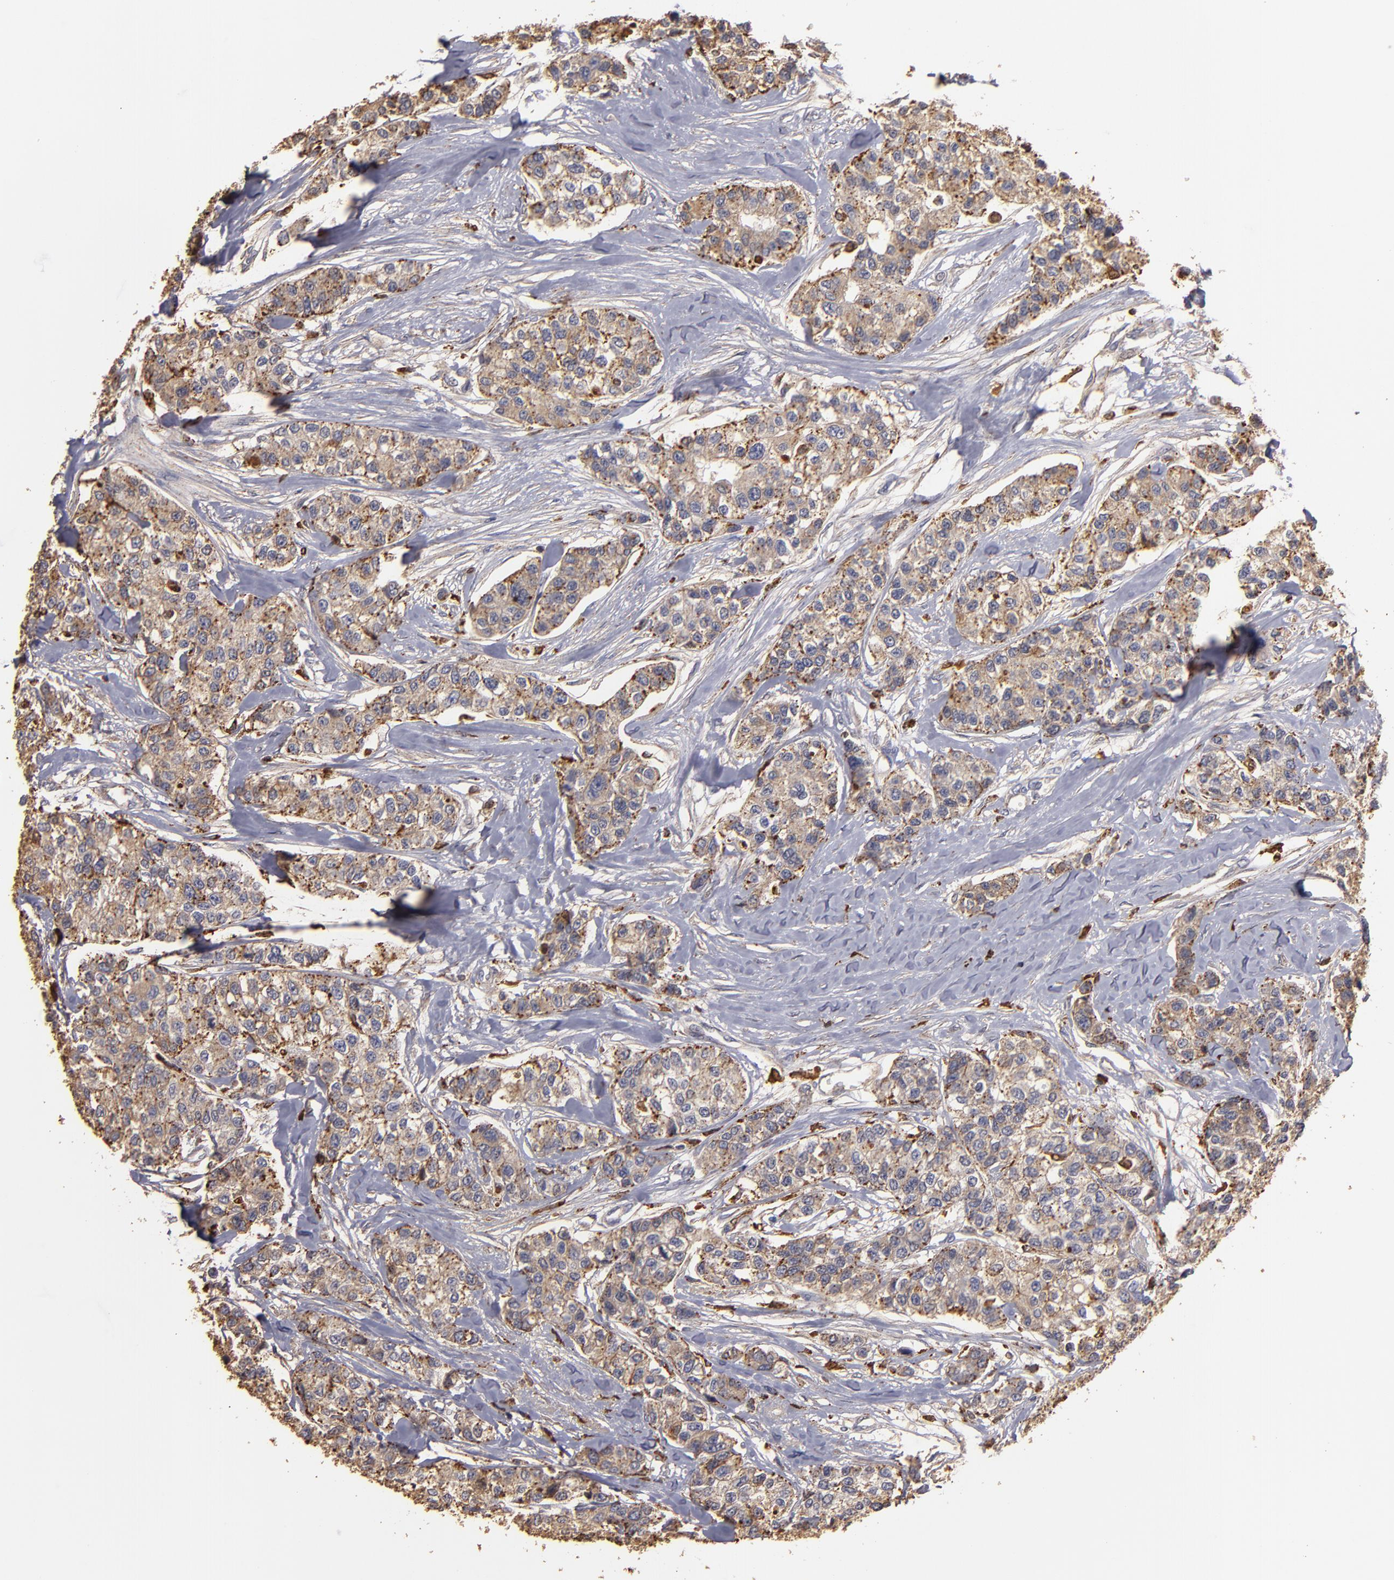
{"staining": {"intensity": "strong", "quantity": ">75%", "location": "cytoplasmic/membranous"}, "tissue": "breast cancer", "cell_type": "Tumor cells", "image_type": "cancer", "snomed": [{"axis": "morphology", "description": "Duct carcinoma"}, {"axis": "topography", "description": "Breast"}], "caption": "Strong cytoplasmic/membranous positivity is present in about >75% of tumor cells in invasive ductal carcinoma (breast).", "gene": "TRAF1", "patient": {"sex": "female", "age": 51}}